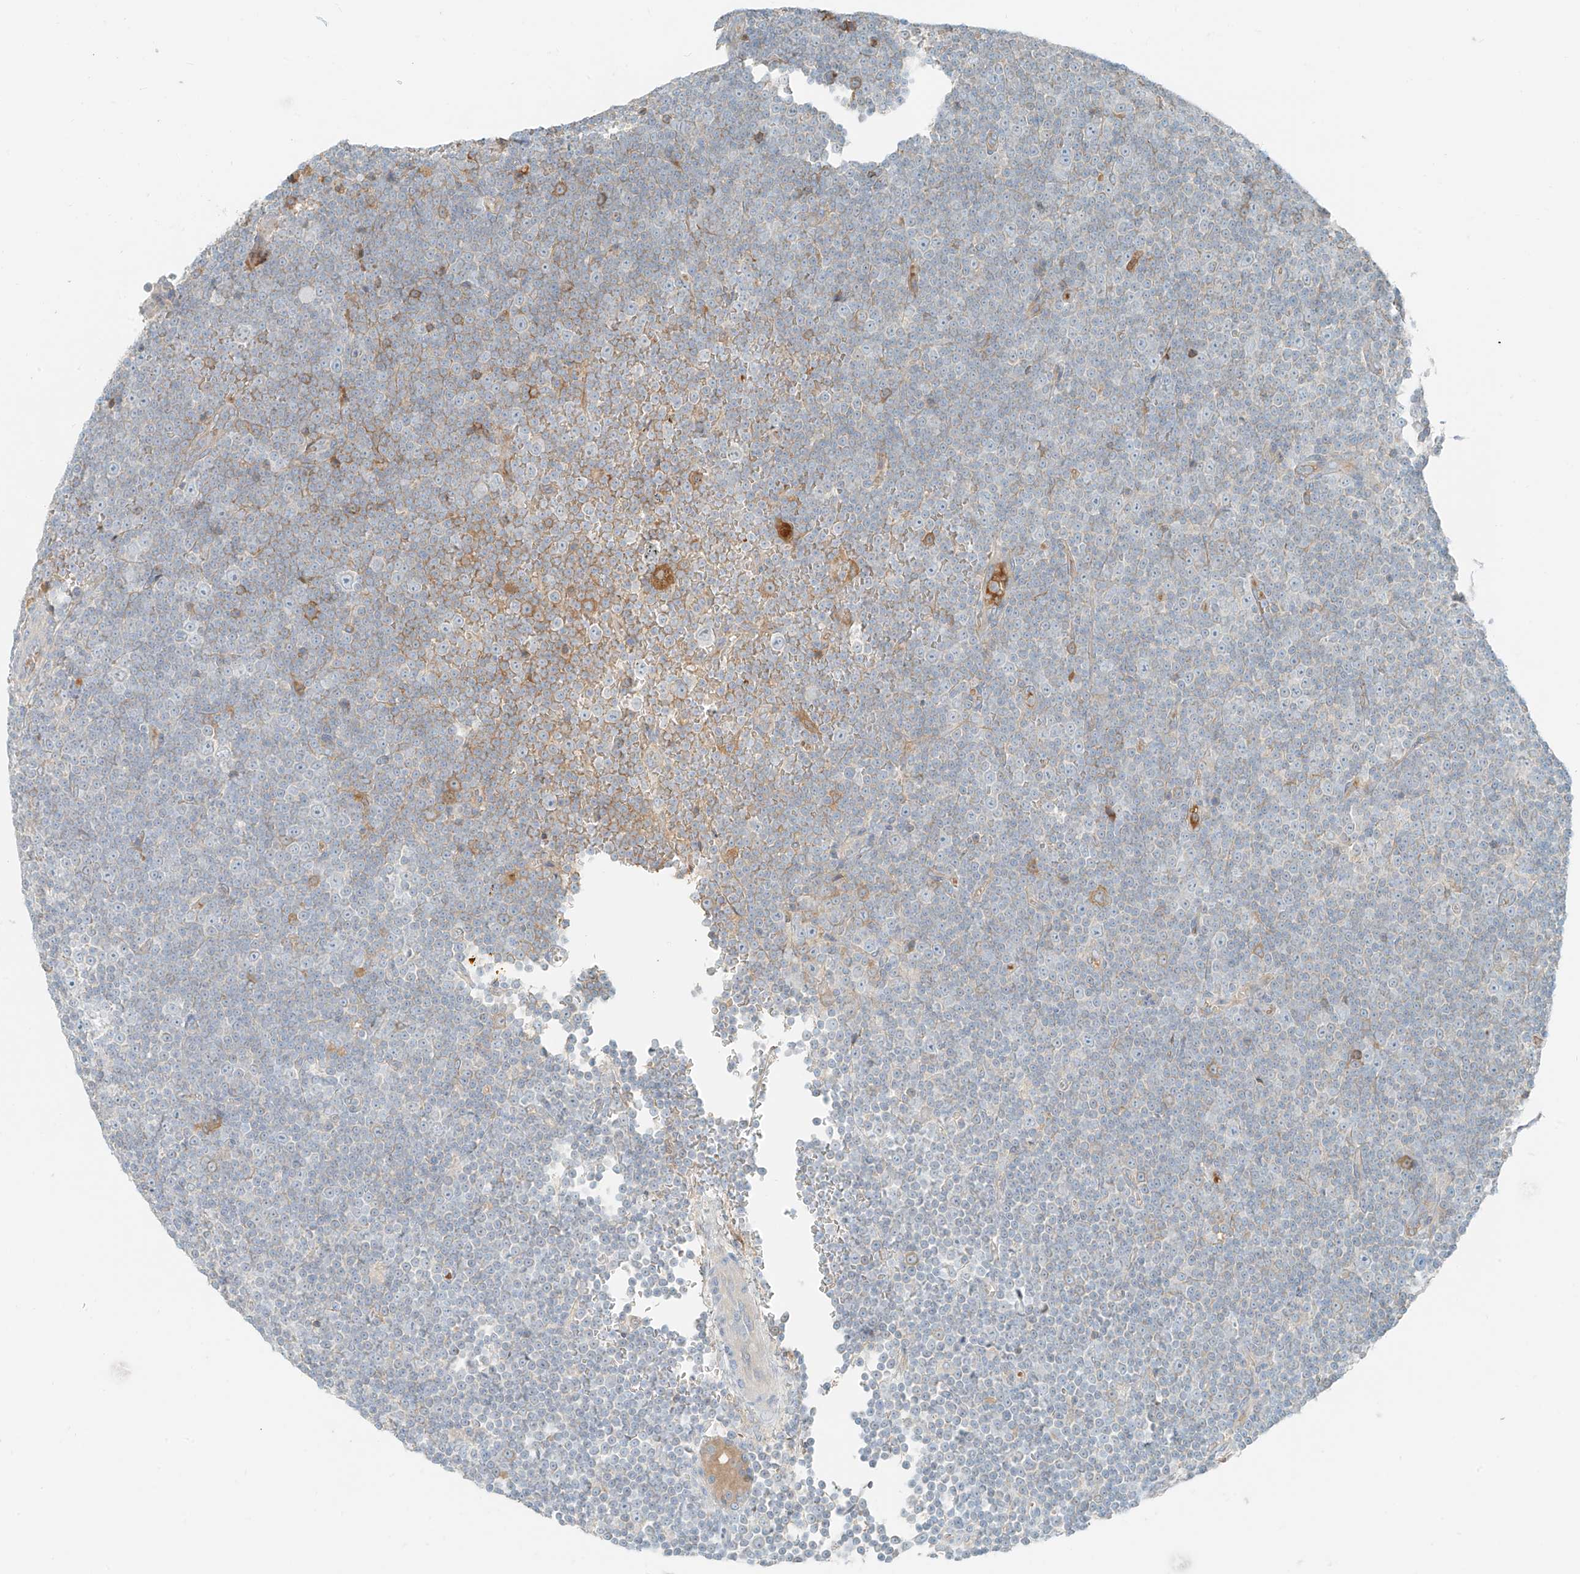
{"staining": {"intensity": "moderate", "quantity": "<25%", "location": "cytoplasmic/membranous"}, "tissue": "lymphoma", "cell_type": "Tumor cells", "image_type": "cancer", "snomed": [{"axis": "morphology", "description": "Malignant lymphoma, non-Hodgkin's type, Low grade"}, {"axis": "topography", "description": "Lymph node"}], "caption": "A histopathology image showing moderate cytoplasmic/membranous staining in approximately <25% of tumor cells in malignant lymphoma, non-Hodgkin's type (low-grade), as visualized by brown immunohistochemical staining.", "gene": "FSTL1", "patient": {"sex": "female", "age": 67}}